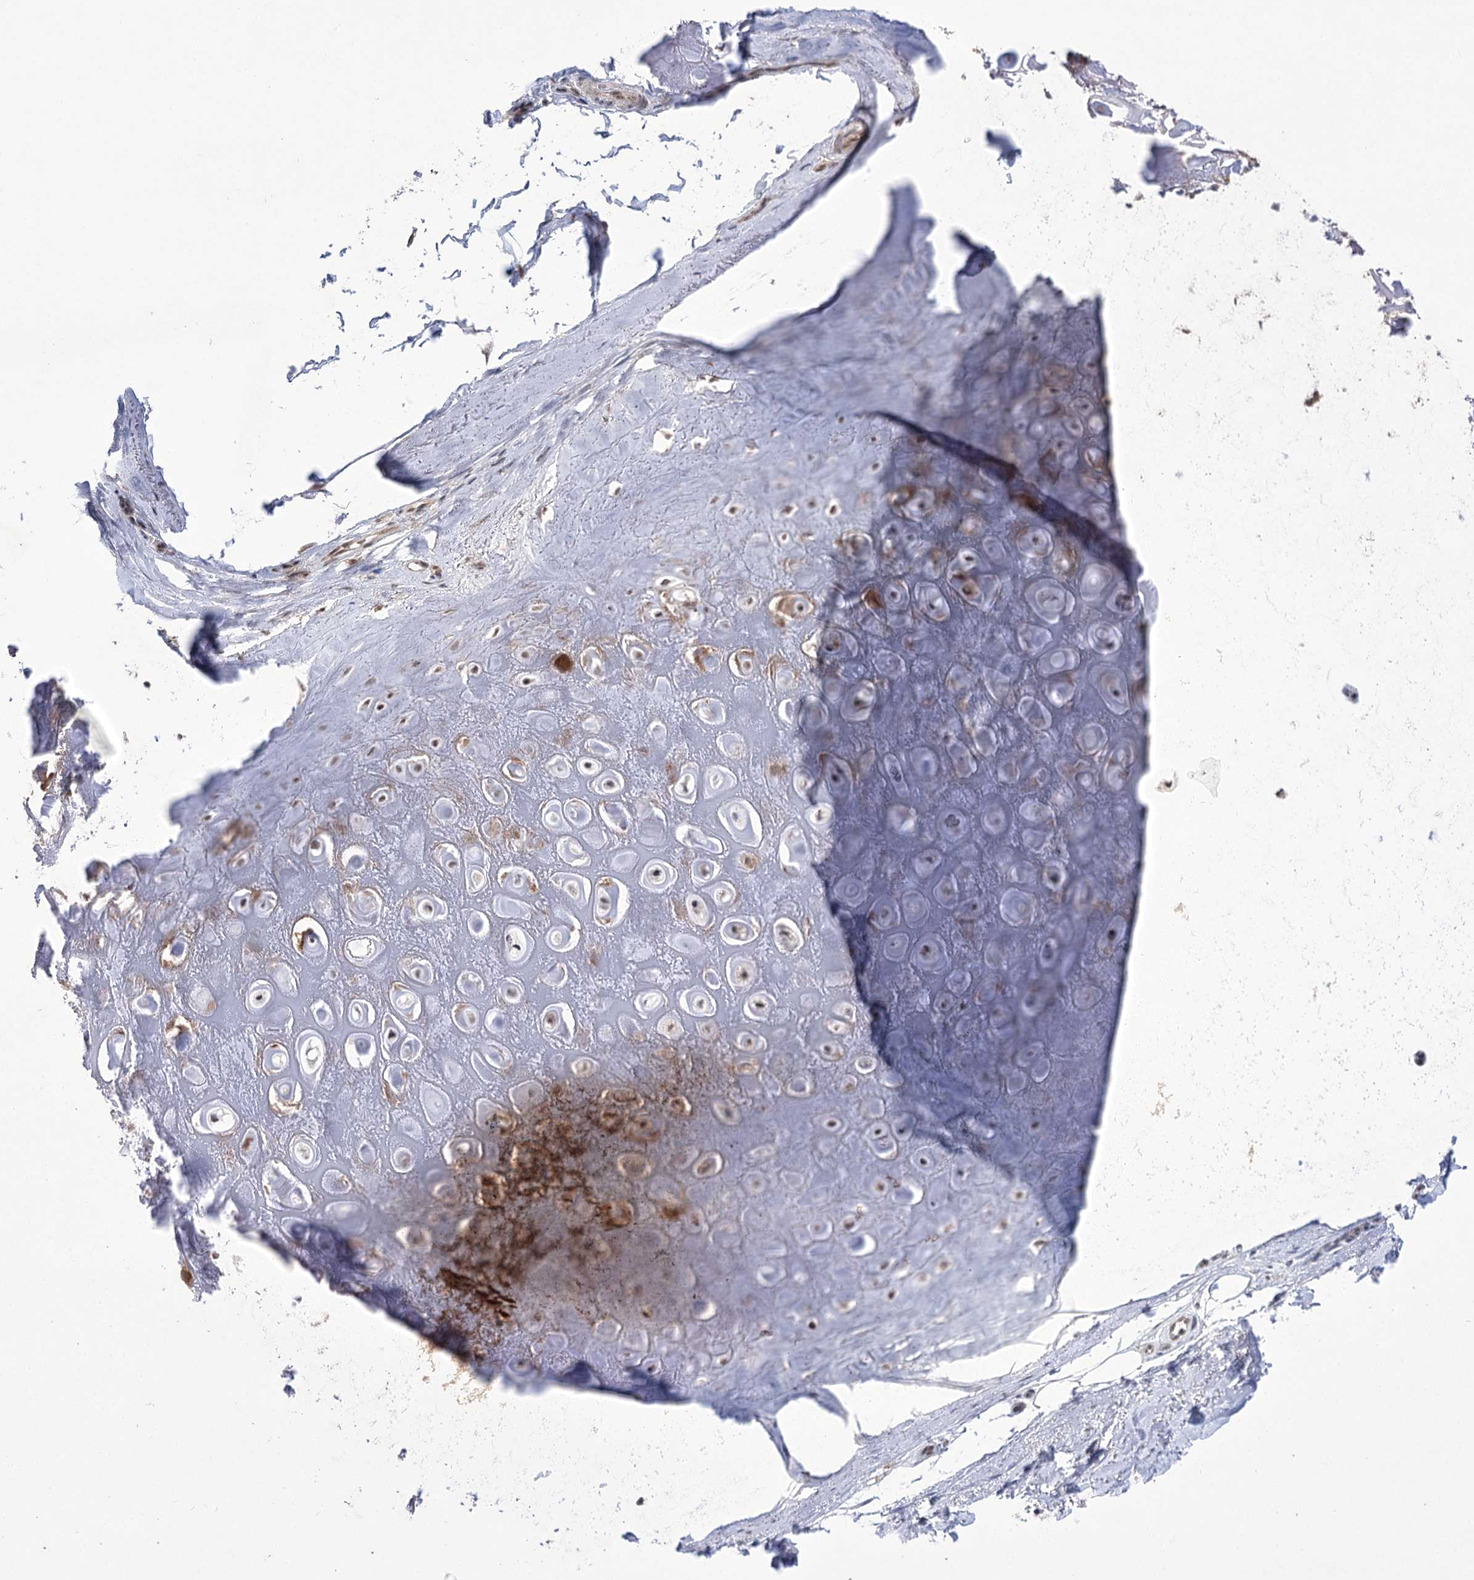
{"staining": {"intensity": "negative", "quantity": "none", "location": "none"}, "tissue": "adipose tissue", "cell_type": "Adipocytes", "image_type": "normal", "snomed": [{"axis": "morphology", "description": "Normal tissue, NOS"}, {"axis": "morphology", "description": "Basal cell carcinoma"}, {"axis": "topography", "description": "Skin"}], "caption": "This histopathology image is of benign adipose tissue stained with IHC to label a protein in brown with the nuclei are counter-stained blue. There is no positivity in adipocytes.", "gene": "ZMAT2", "patient": {"sex": "female", "age": 89}}